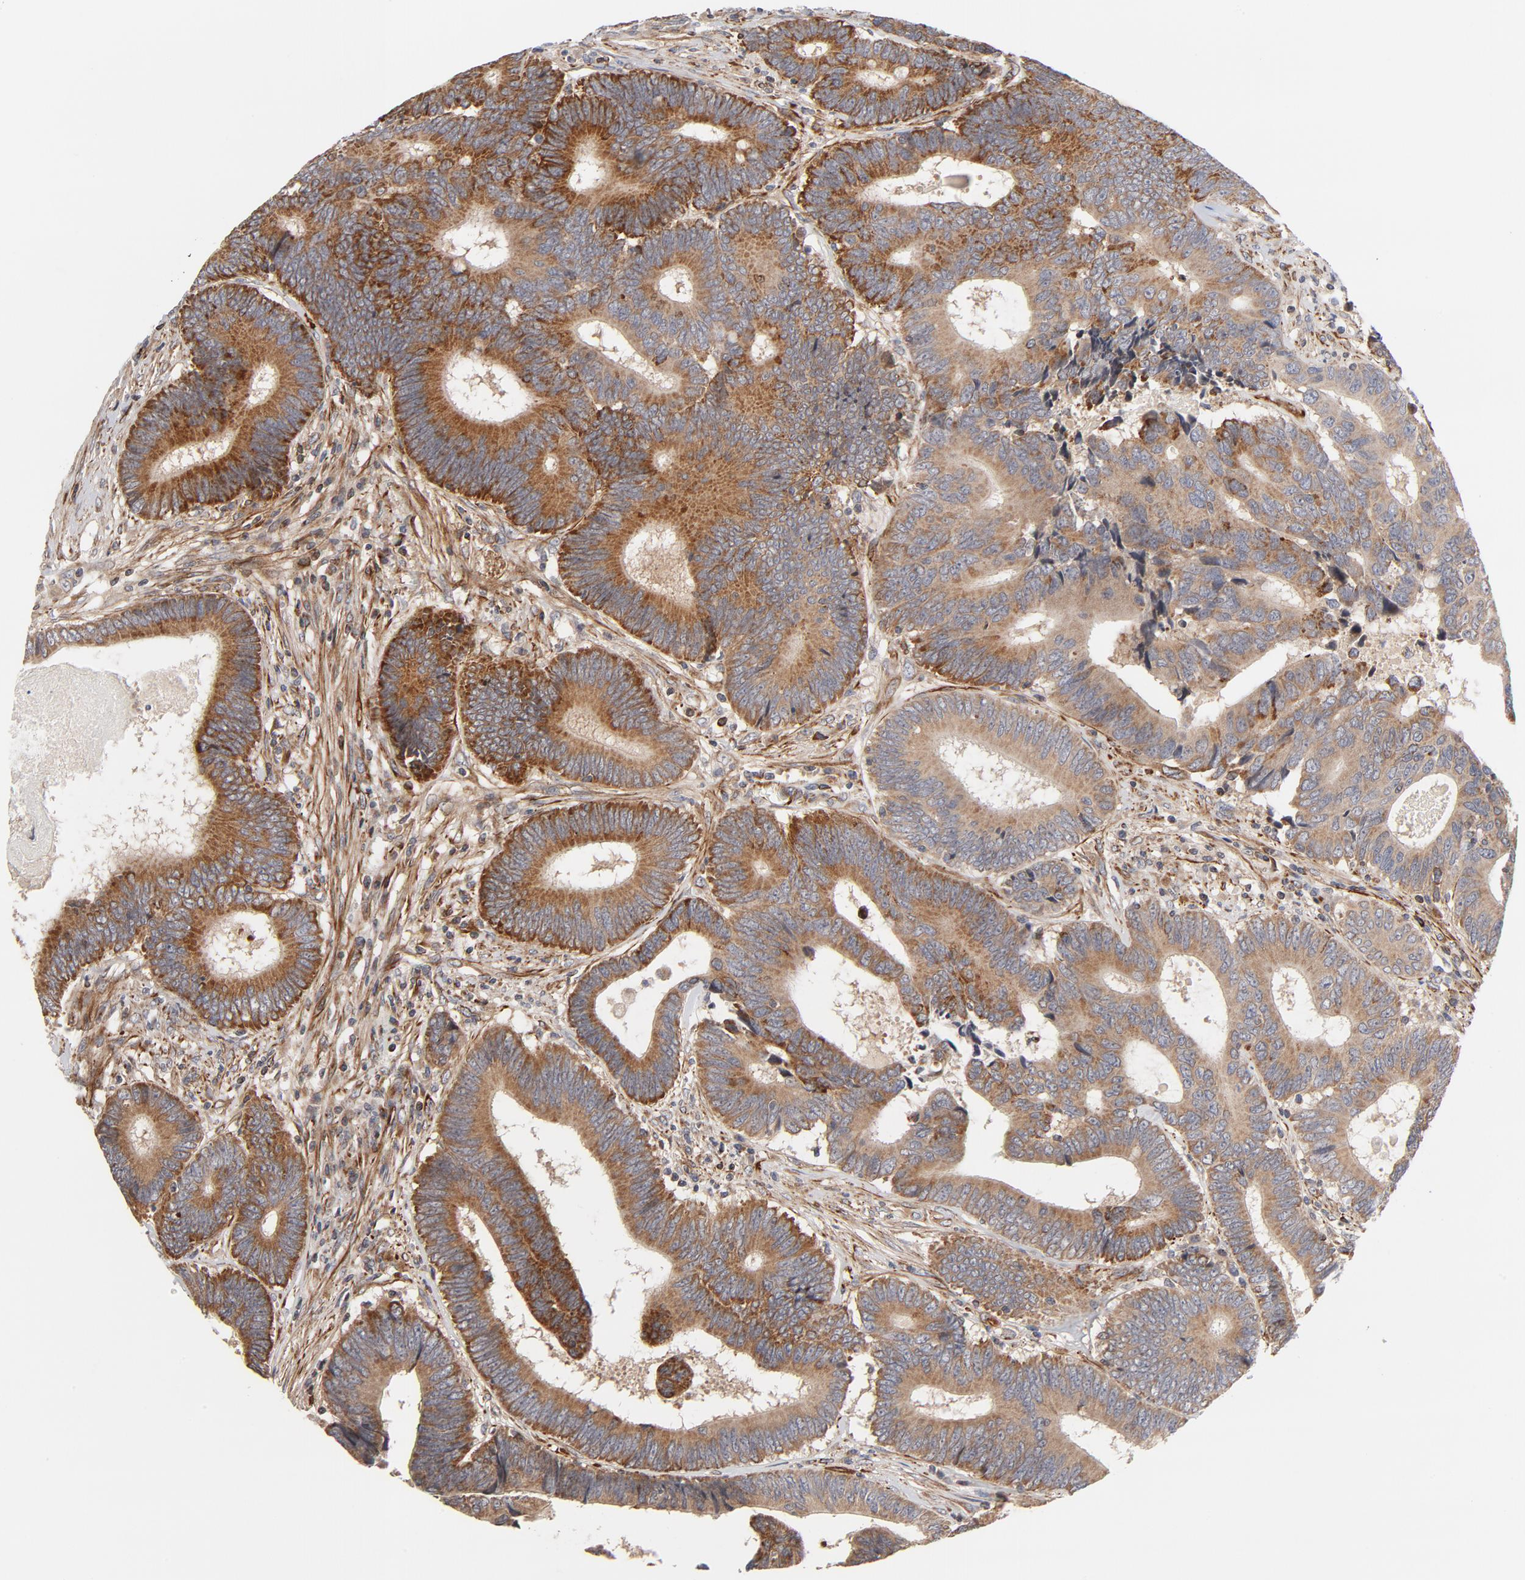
{"staining": {"intensity": "moderate", "quantity": ">75%", "location": "cytoplasmic/membranous"}, "tissue": "colorectal cancer", "cell_type": "Tumor cells", "image_type": "cancer", "snomed": [{"axis": "morphology", "description": "Adenocarcinoma, NOS"}, {"axis": "topography", "description": "Colon"}], "caption": "This is an image of IHC staining of colorectal cancer, which shows moderate positivity in the cytoplasmic/membranous of tumor cells.", "gene": "DNAAF2", "patient": {"sex": "female", "age": 78}}